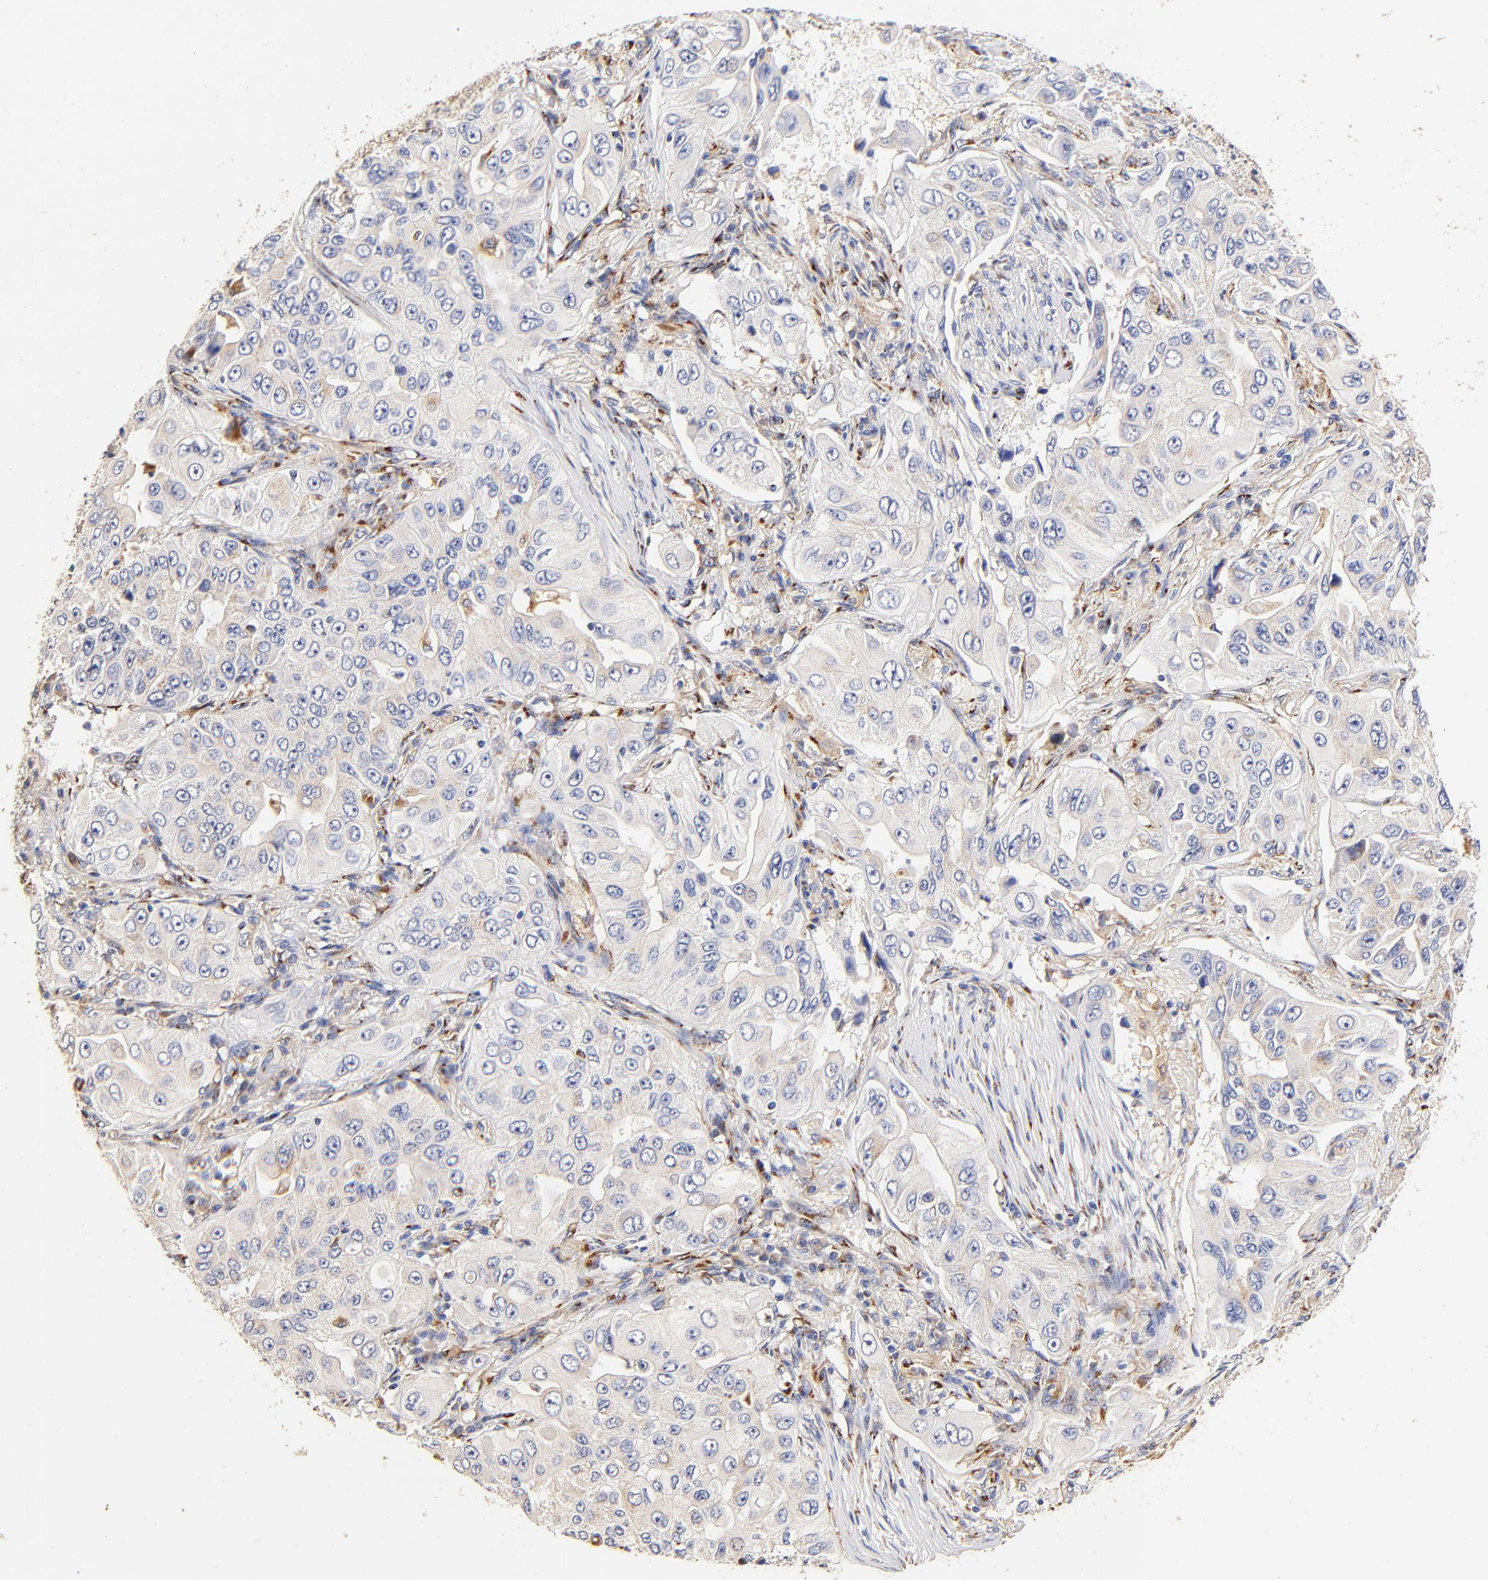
{"staining": {"intensity": "negative", "quantity": "none", "location": "none"}, "tissue": "lung cancer", "cell_type": "Tumor cells", "image_type": "cancer", "snomed": [{"axis": "morphology", "description": "Adenocarcinoma, NOS"}, {"axis": "topography", "description": "Lung"}], "caption": "IHC of lung cancer reveals no staining in tumor cells.", "gene": "FMNL3", "patient": {"sex": "male", "age": 84}}